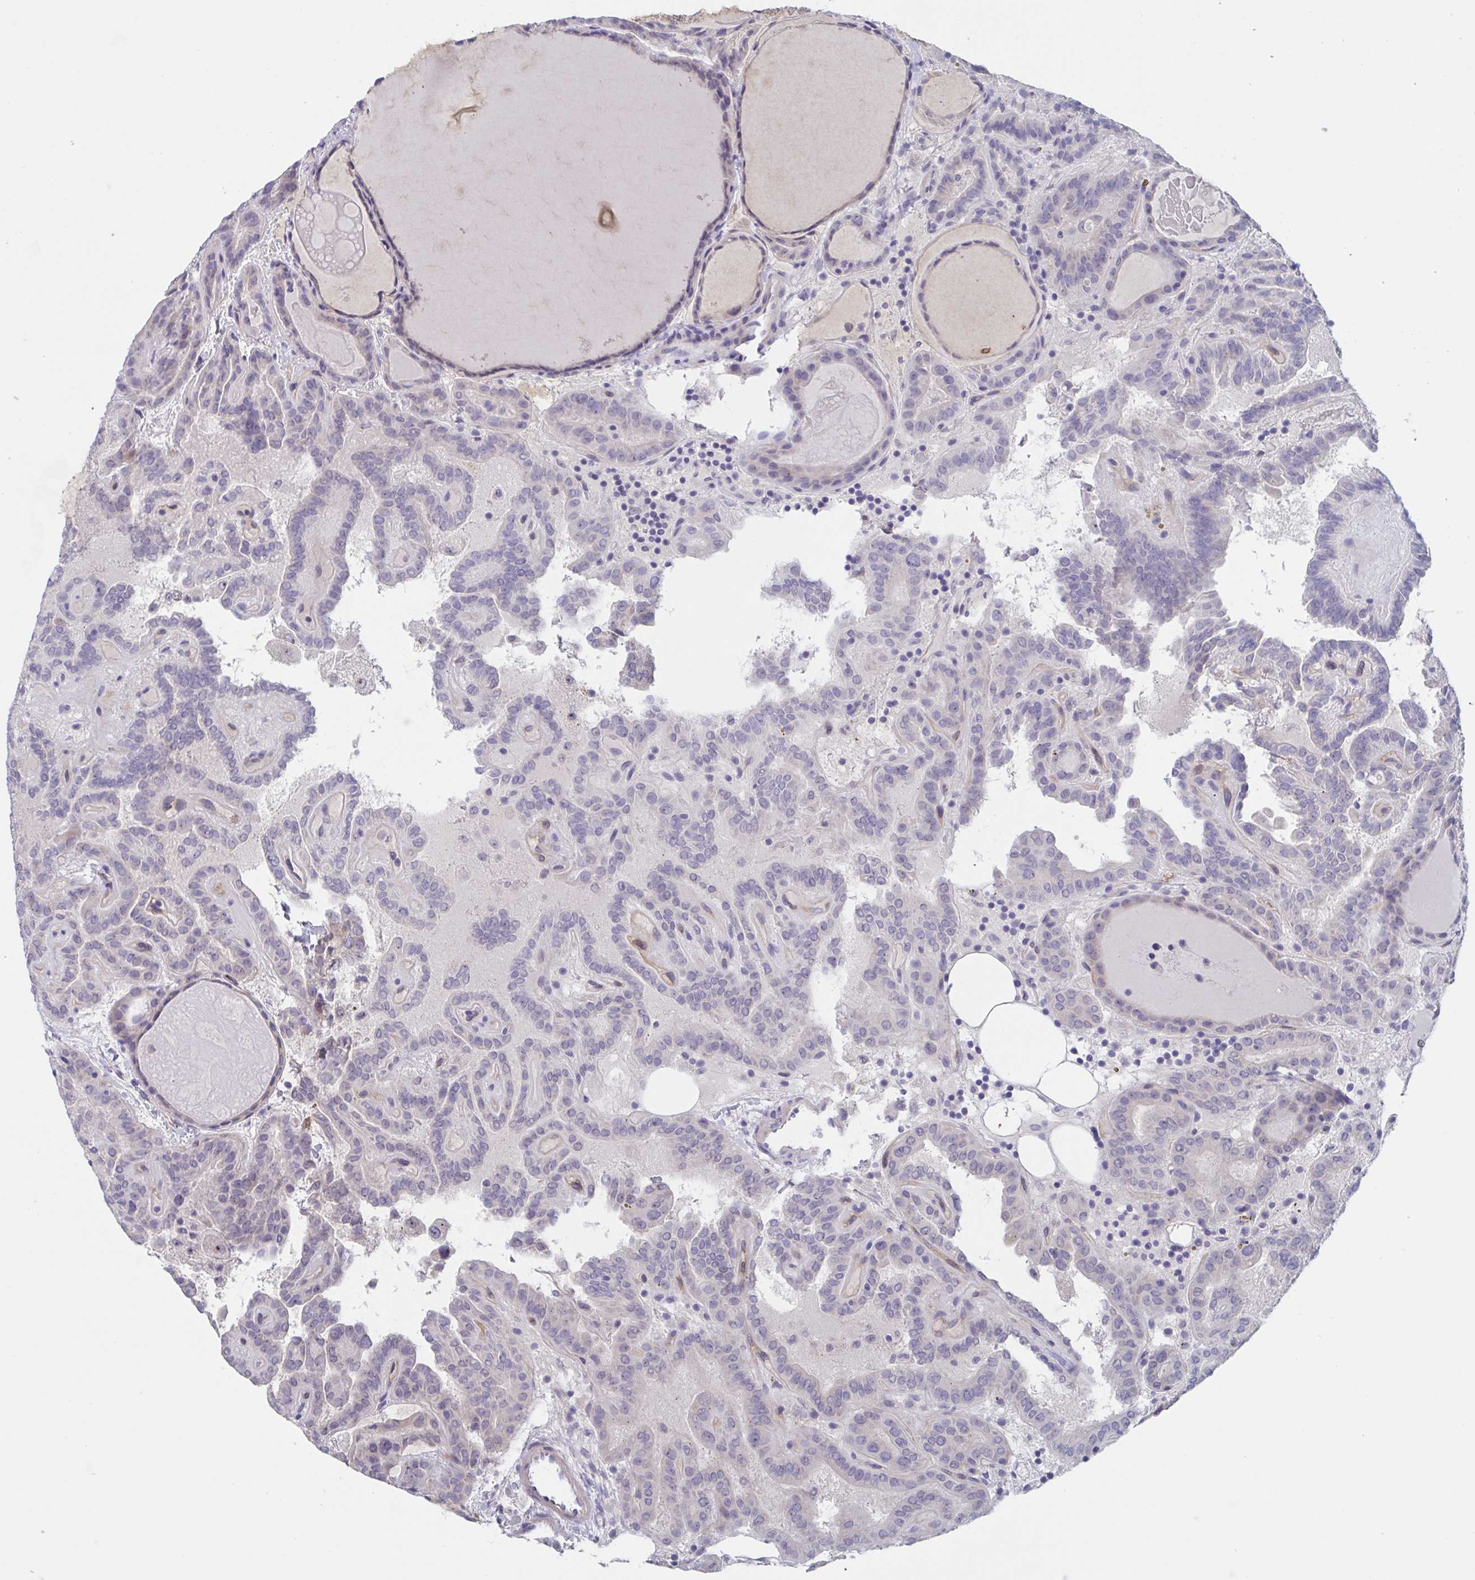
{"staining": {"intensity": "negative", "quantity": "none", "location": "none"}, "tissue": "thyroid cancer", "cell_type": "Tumor cells", "image_type": "cancer", "snomed": [{"axis": "morphology", "description": "Papillary adenocarcinoma, NOS"}, {"axis": "topography", "description": "Thyroid gland"}], "caption": "Tumor cells show no significant protein positivity in thyroid cancer.", "gene": "ST14", "patient": {"sex": "female", "age": 46}}